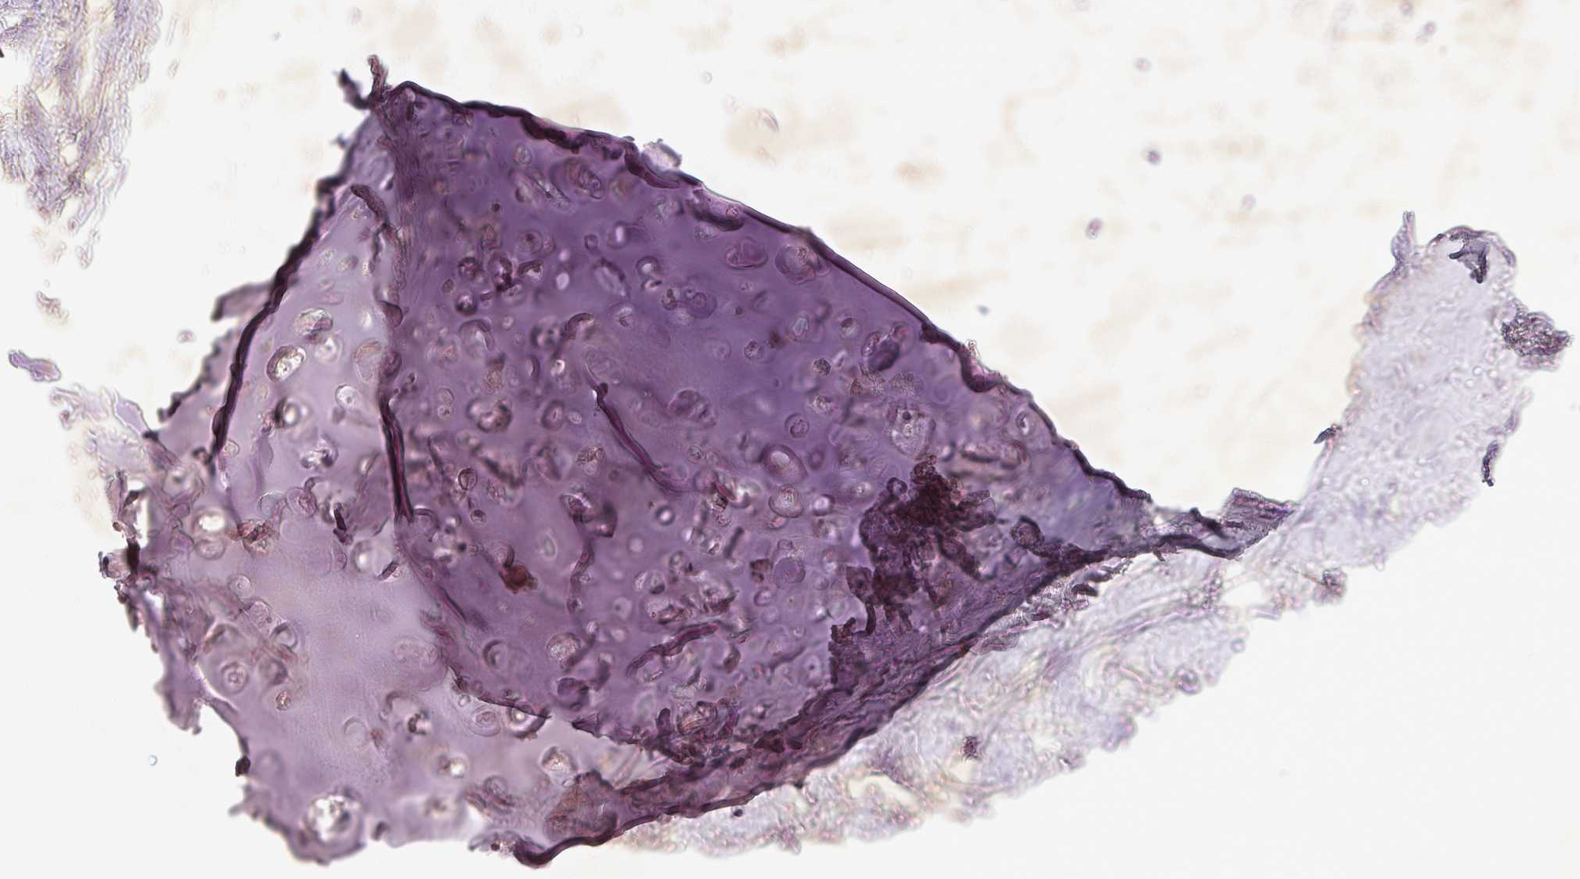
{"staining": {"intensity": "negative", "quantity": "none", "location": "none"}, "tissue": "adipose tissue", "cell_type": "Adipocytes", "image_type": "normal", "snomed": [{"axis": "morphology", "description": "Normal tissue, NOS"}, {"axis": "topography", "description": "Cartilage tissue"}, {"axis": "topography", "description": "Bronchus"}], "caption": "Immunohistochemistry image of unremarkable adipose tissue: adipose tissue stained with DAB shows no significant protein expression in adipocytes.", "gene": "FAM168B", "patient": {"sex": "female", "age": 79}}